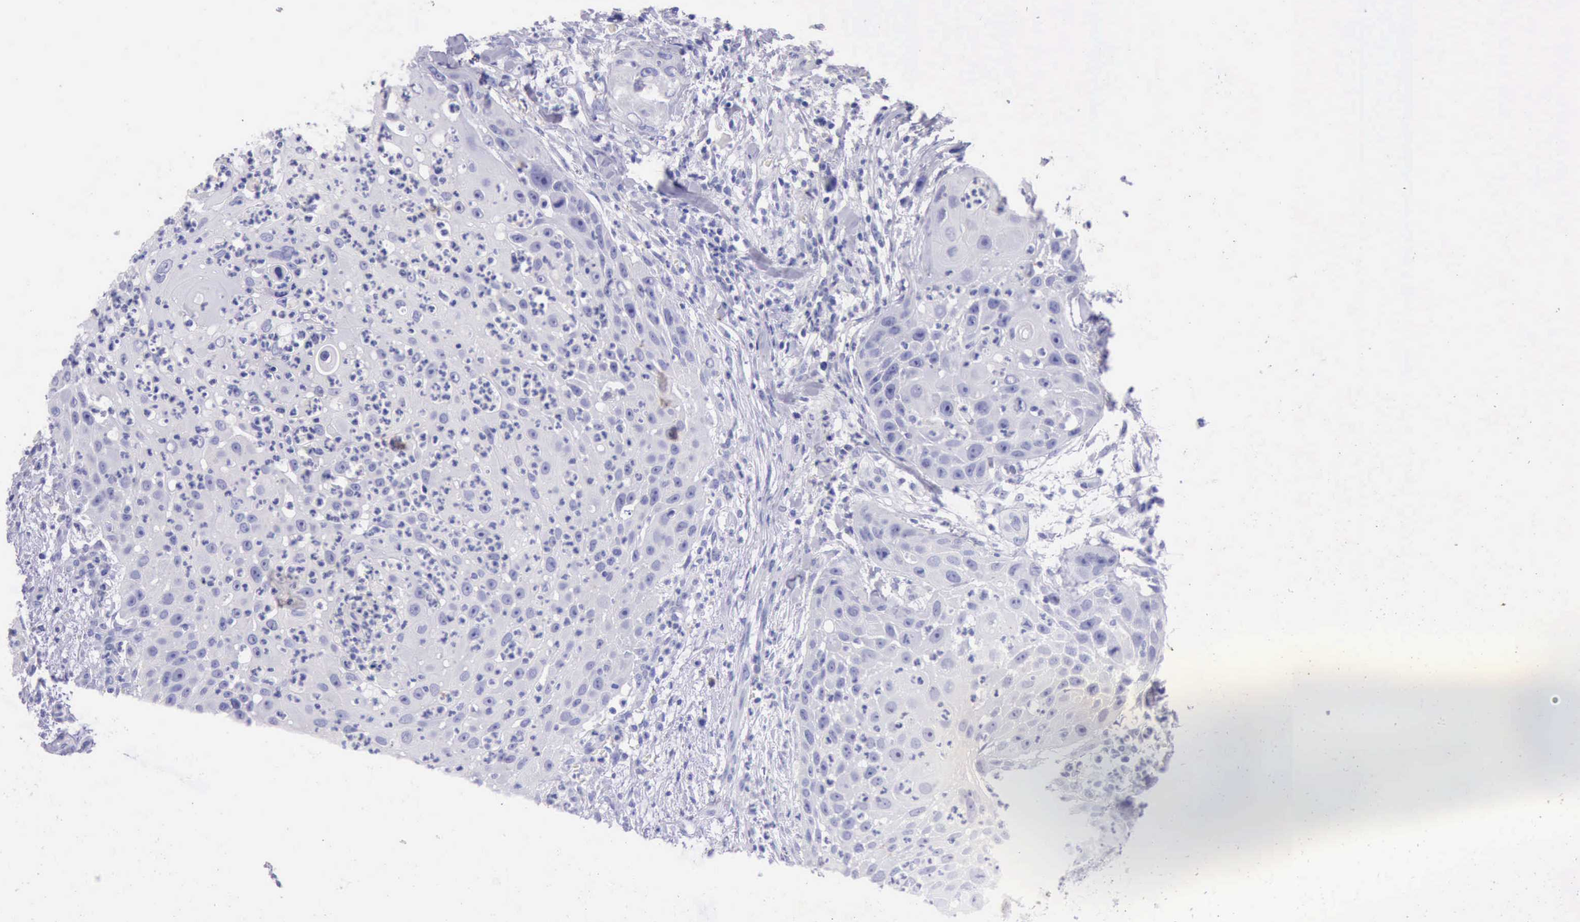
{"staining": {"intensity": "negative", "quantity": "none", "location": "none"}, "tissue": "head and neck cancer", "cell_type": "Tumor cells", "image_type": "cancer", "snomed": [{"axis": "morphology", "description": "Squamous cell carcinoma, NOS"}, {"axis": "topography", "description": "Head-Neck"}], "caption": "This is an immunohistochemistry image of head and neck squamous cell carcinoma. There is no positivity in tumor cells.", "gene": "KRT8", "patient": {"sex": "male", "age": 64}}